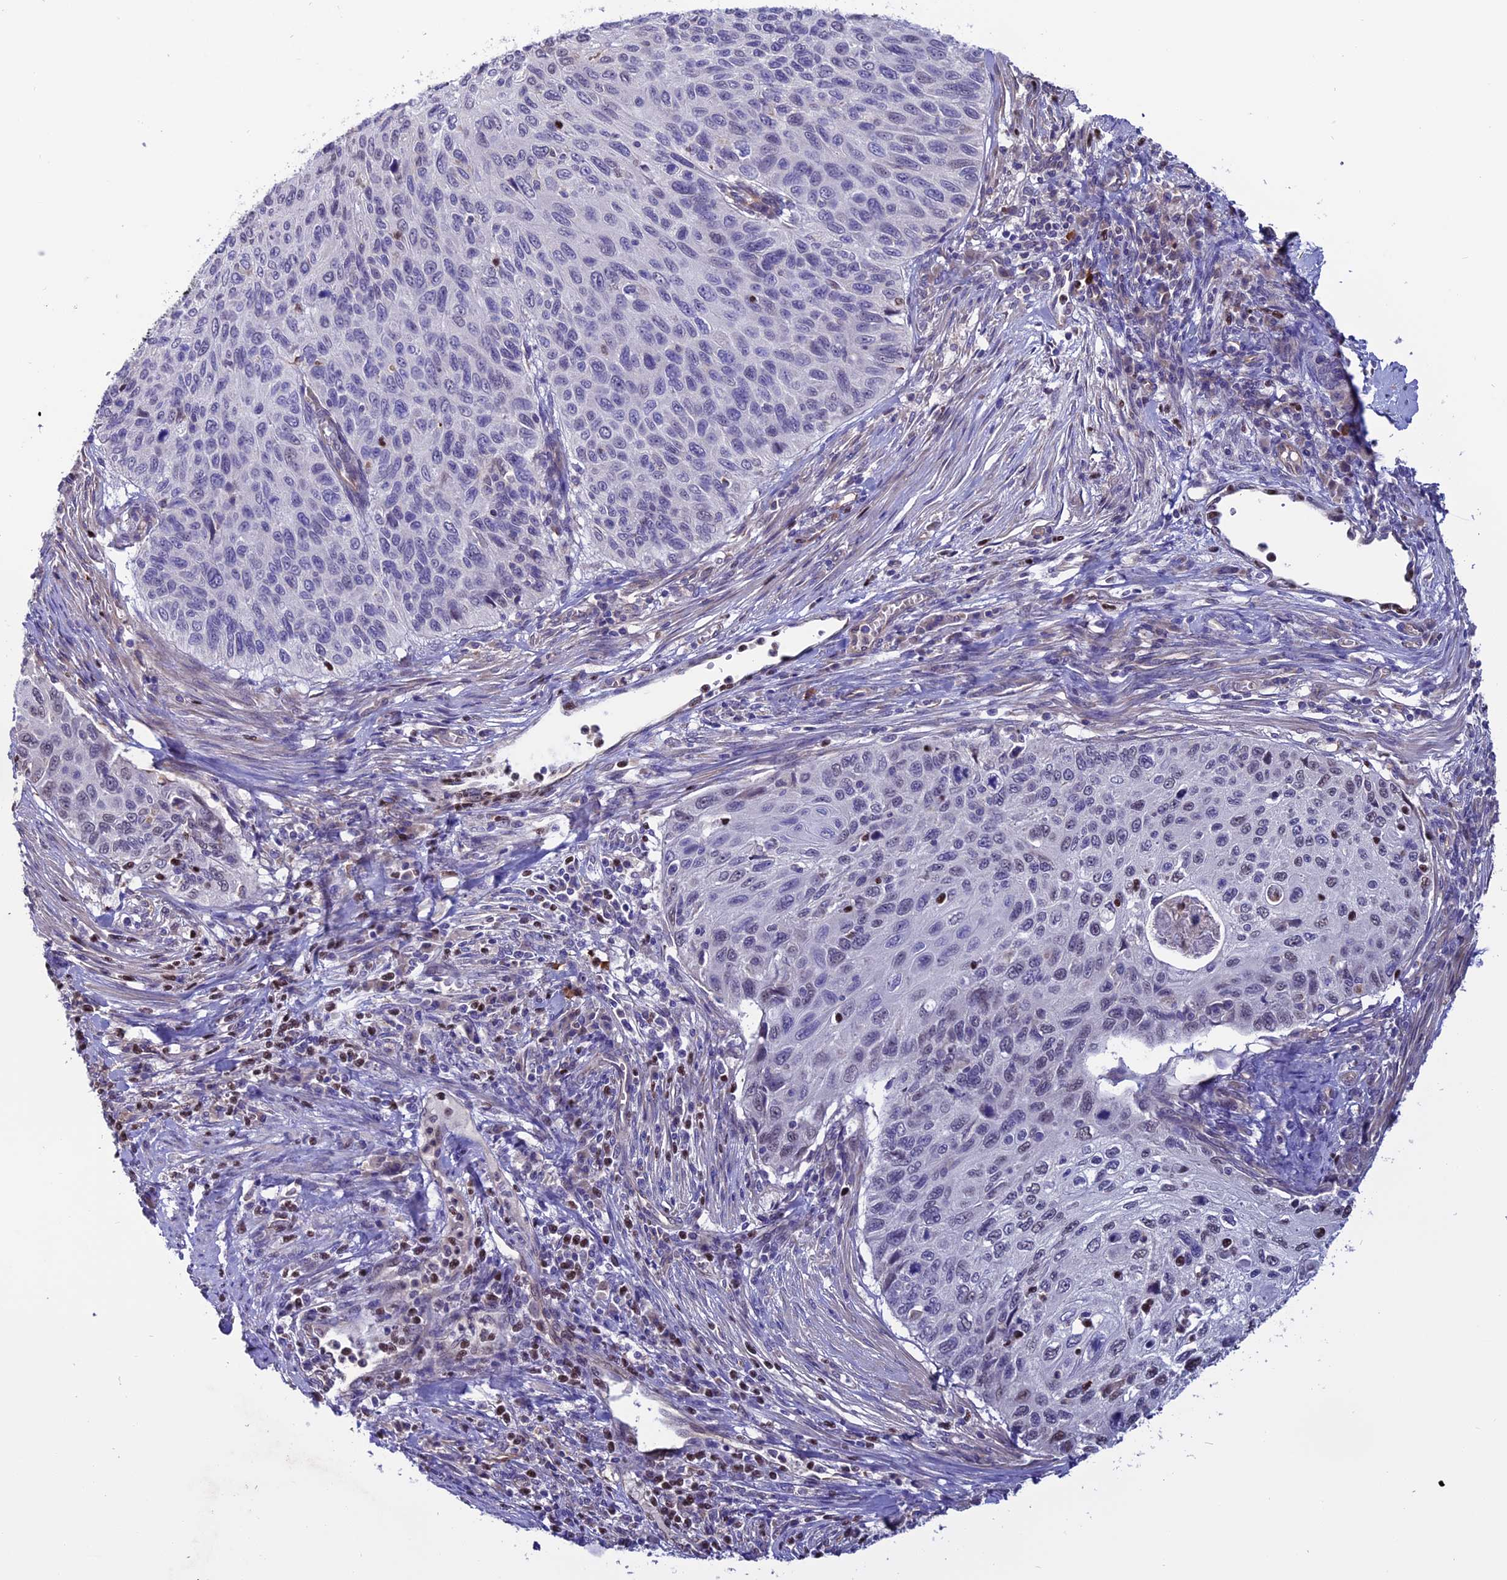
{"staining": {"intensity": "negative", "quantity": "none", "location": "none"}, "tissue": "cervical cancer", "cell_type": "Tumor cells", "image_type": "cancer", "snomed": [{"axis": "morphology", "description": "Squamous cell carcinoma, NOS"}, {"axis": "topography", "description": "Cervix"}], "caption": "DAB (3,3'-diaminobenzidine) immunohistochemical staining of cervical cancer displays no significant staining in tumor cells. The staining is performed using DAB brown chromogen with nuclei counter-stained in using hematoxylin.", "gene": "PDILT", "patient": {"sex": "female", "age": 70}}